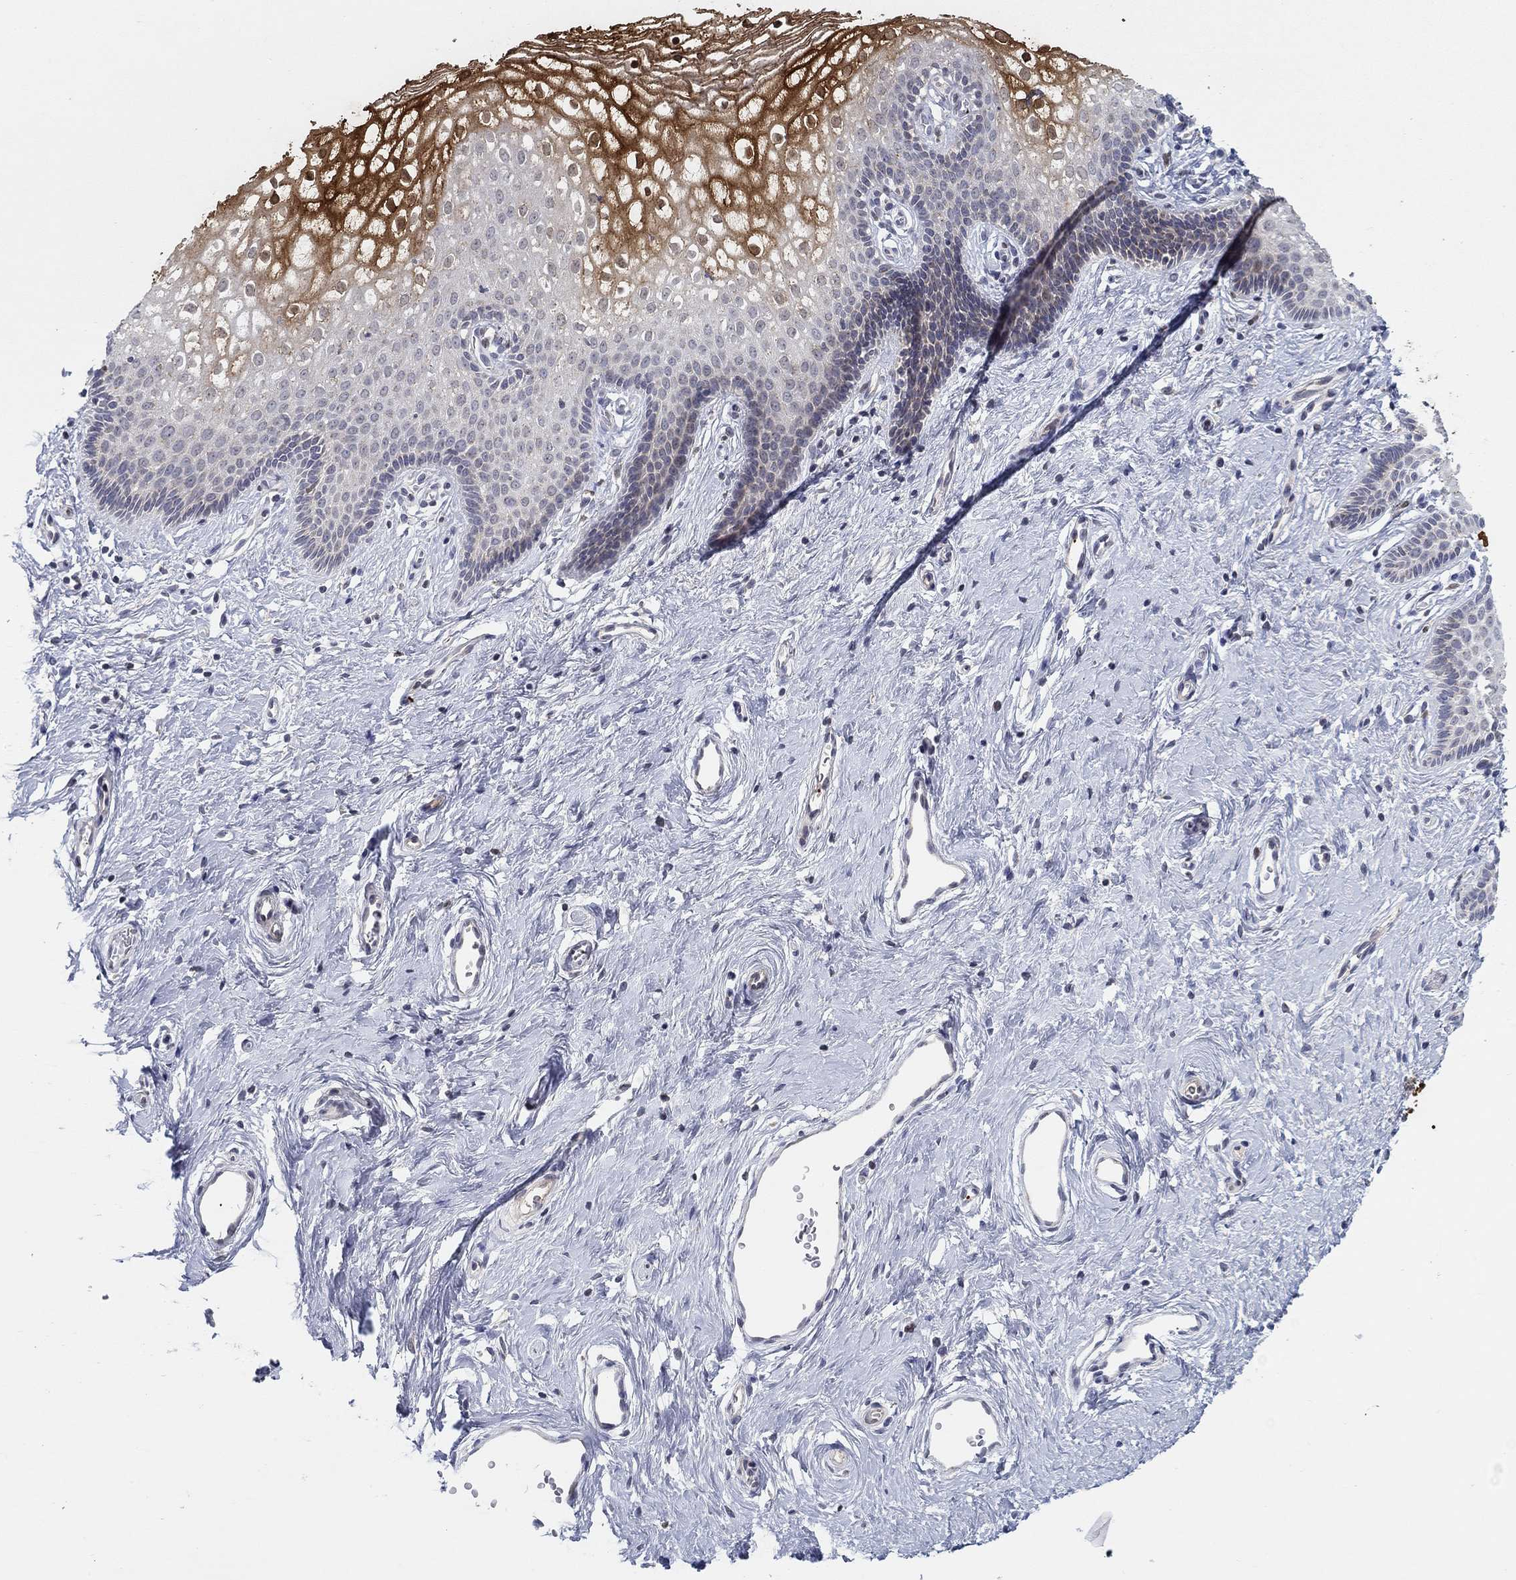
{"staining": {"intensity": "strong", "quantity": "25%-75%", "location": "cytoplasmic/membranous"}, "tissue": "vagina", "cell_type": "Squamous epithelial cells", "image_type": "normal", "snomed": [{"axis": "morphology", "description": "Normal tissue, NOS"}, {"axis": "topography", "description": "Vagina"}], "caption": "Brown immunohistochemical staining in benign human vagina demonstrates strong cytoplasmic/membranous expression in about 25%-75% of squamous epithelial cells.", "gene": "ALOX12", "patient": {"sex": "female", "age": 36}}